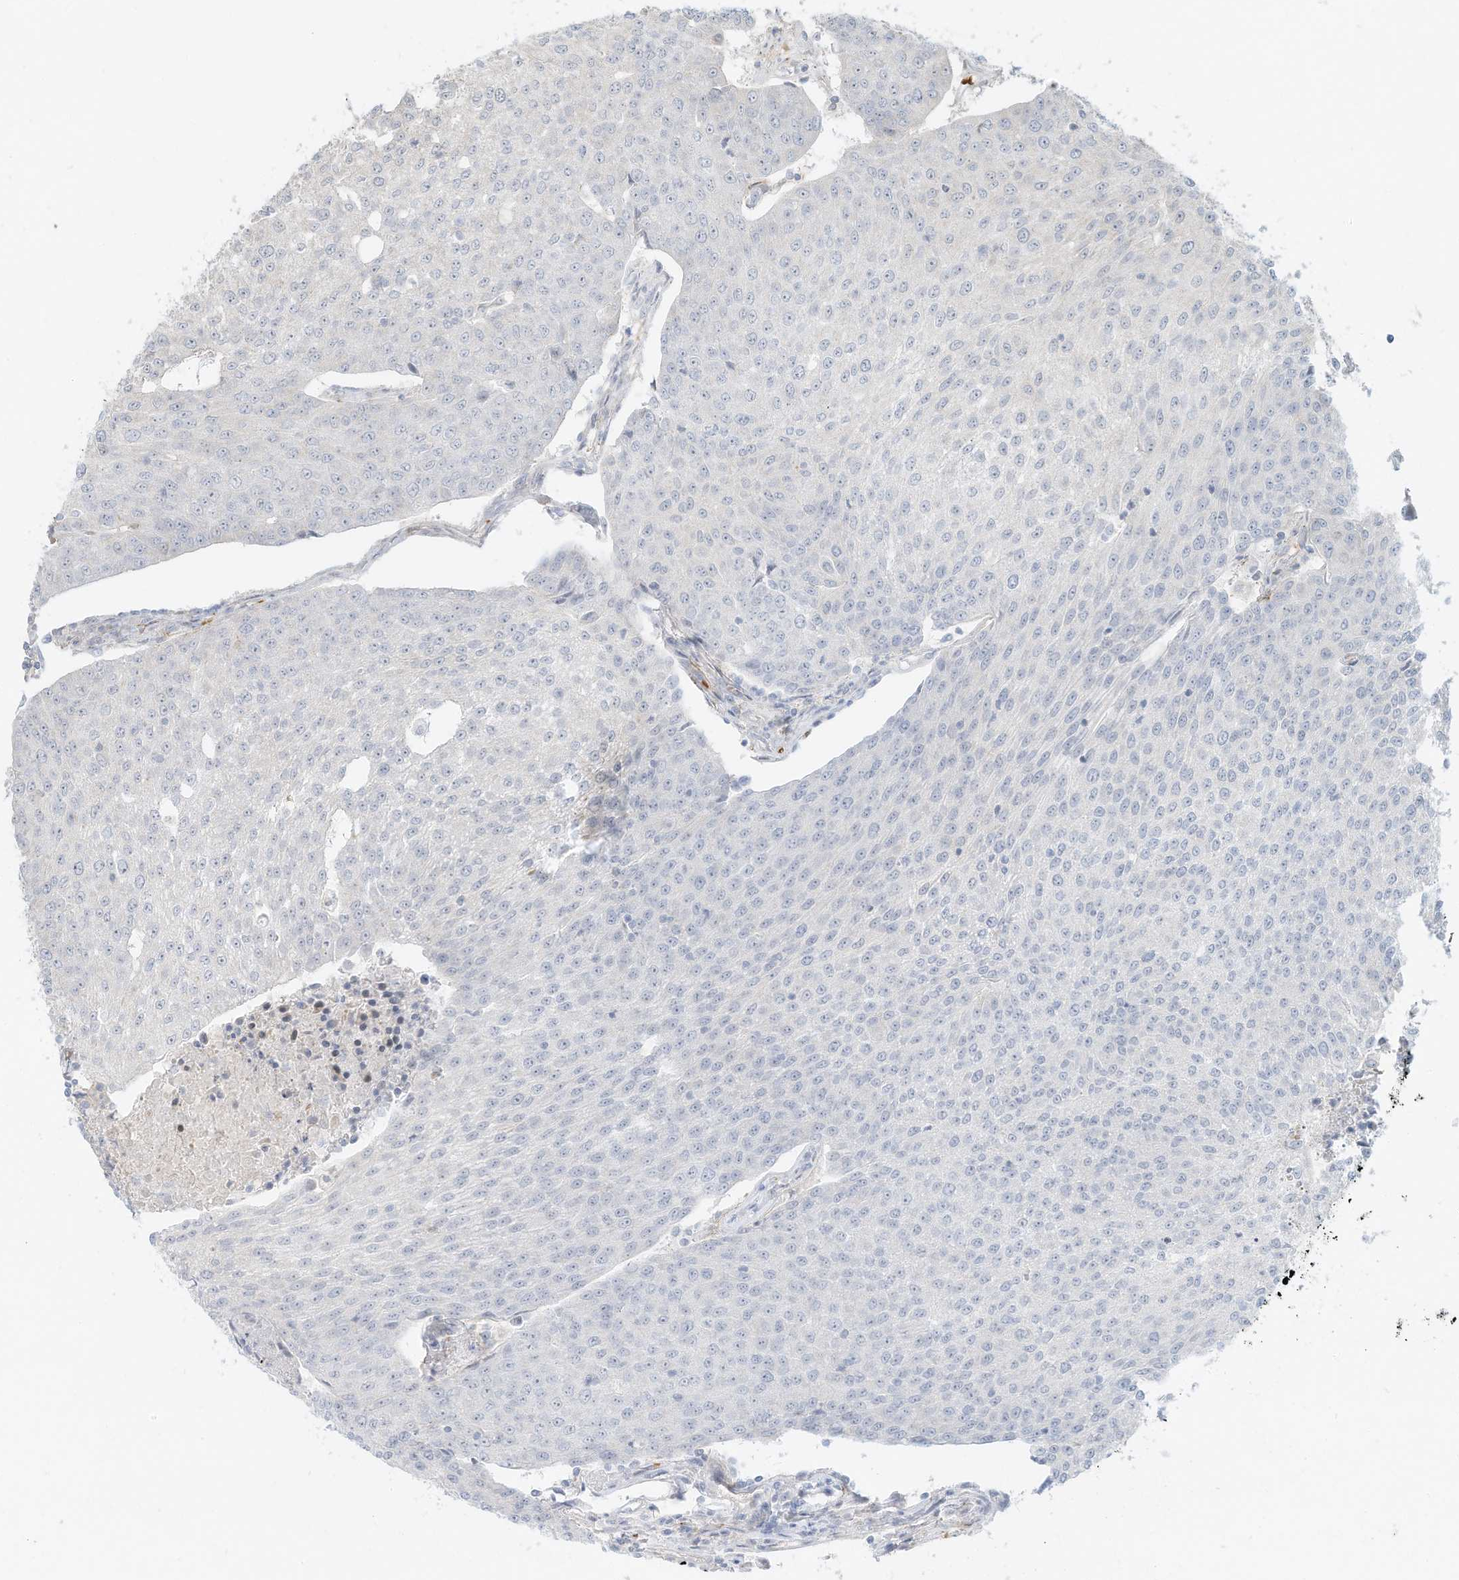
{"staining": {"intensity": "weak", "quantity": "<25%", "location": "cytoplasmic/membranous"}, "tissue": "urothelial cancer", "cell_type": "Tumor cells", "image_type": "cancer", "snomed": [{"axis": "morphology", "description": "Urothelial carcinoma, High grade"}, {"axis": "topography", "description": "Urinary bladder"}], "caption": "Immunohistochemical staining of urothelial carcinoma (high-grade) exhibits no significant positivity in tumor cells. The staining is performed using DAB (3,3'-diaminobenzidine) brown chromogen with nuclei counter-stained in using hematoxylin.", "gene": "OFD1", "patient": {"sex": "female", "age": 85}}